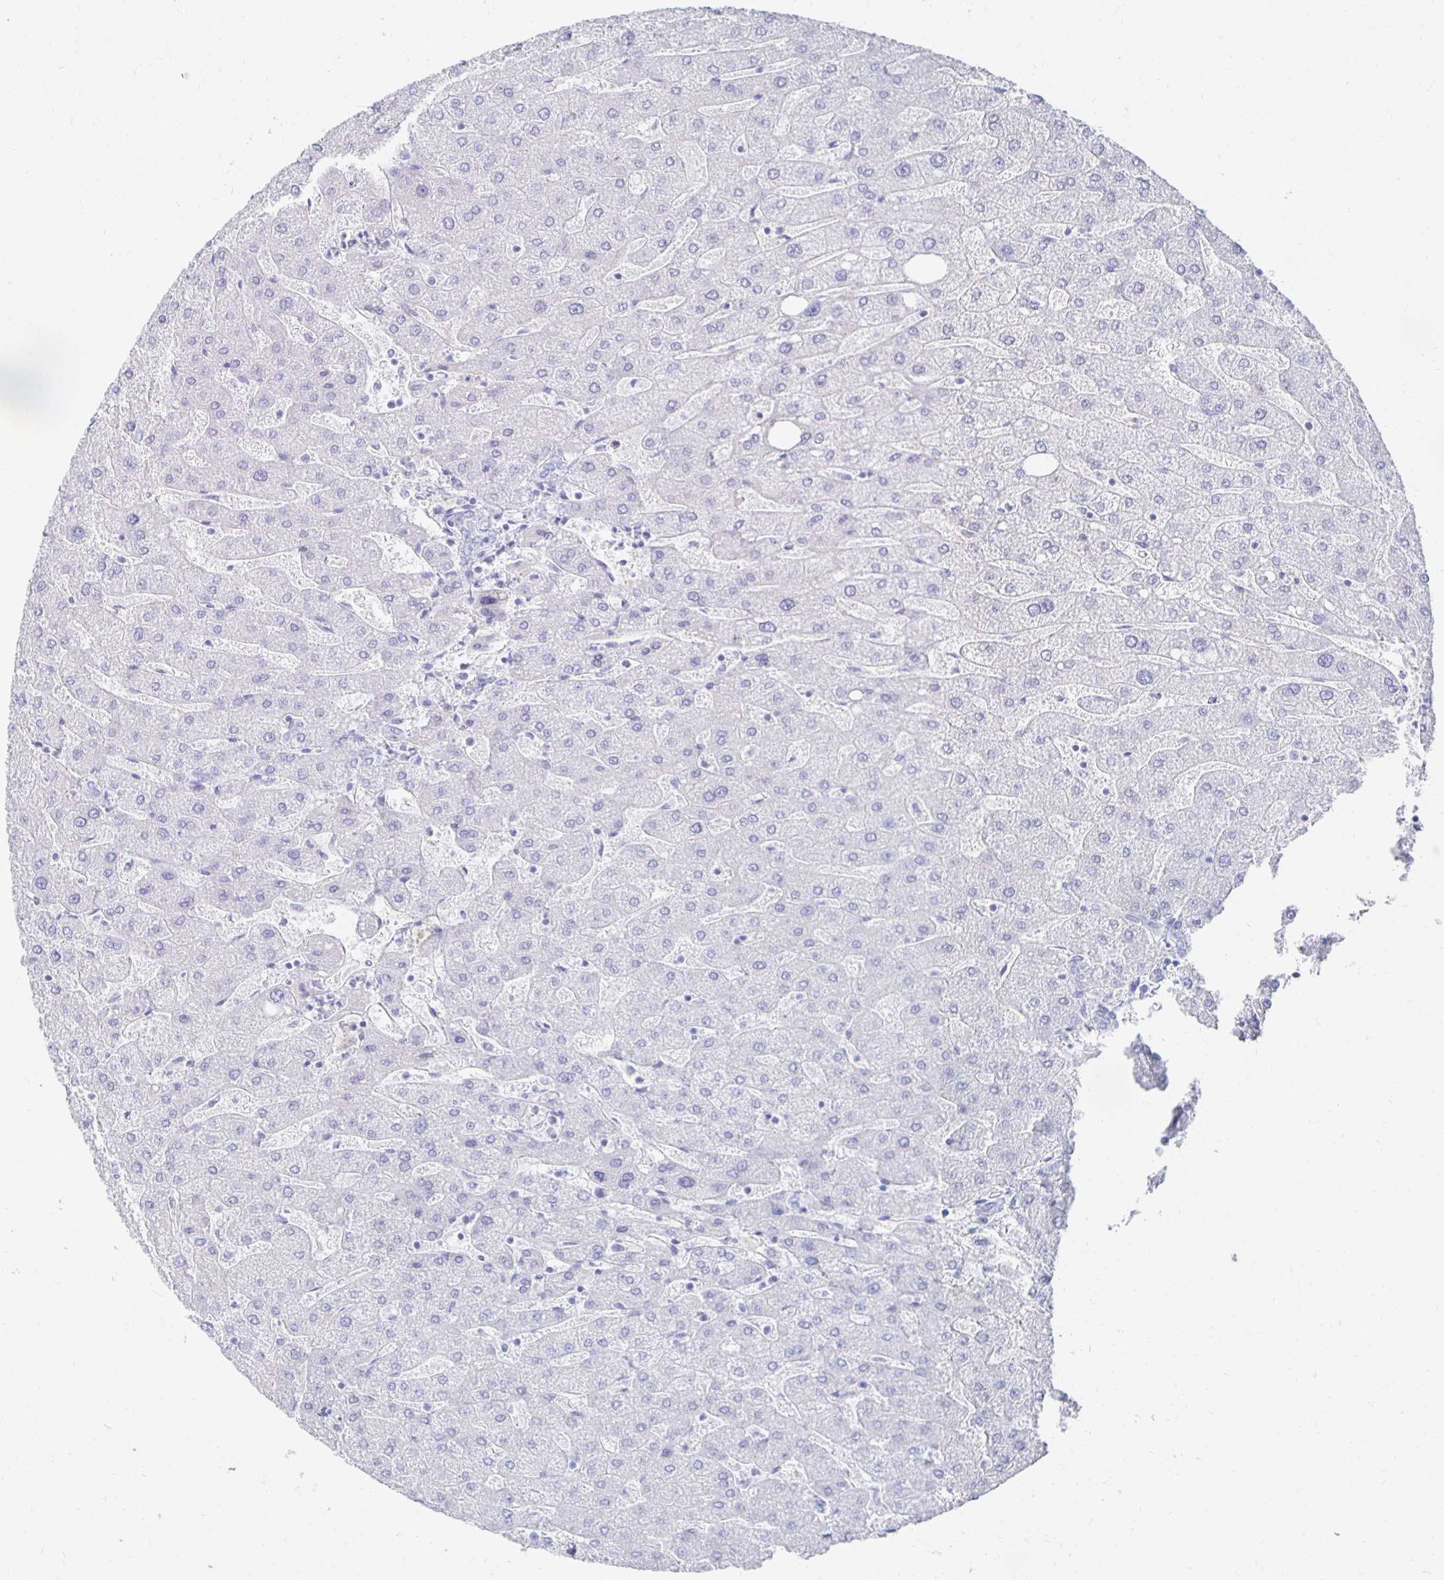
{"staining": {"intensity": "negative", "quantity": "none", "location": "none"}, "tissue": "liver", "cell_type": "Cholangiocytes", "image_type": "normal", "snomed": [{"axis": "morphology", "description": "Normal tissue, NOS"}, {"axis": "topography", "description": "Liver"}], "caption": "DAB immunohistochemical staining of unremarkable human liver exhibits no significant expression in cholangiocytes.", "gene": "PRDM7", "patient": {"sex": "male", "age": 67}}